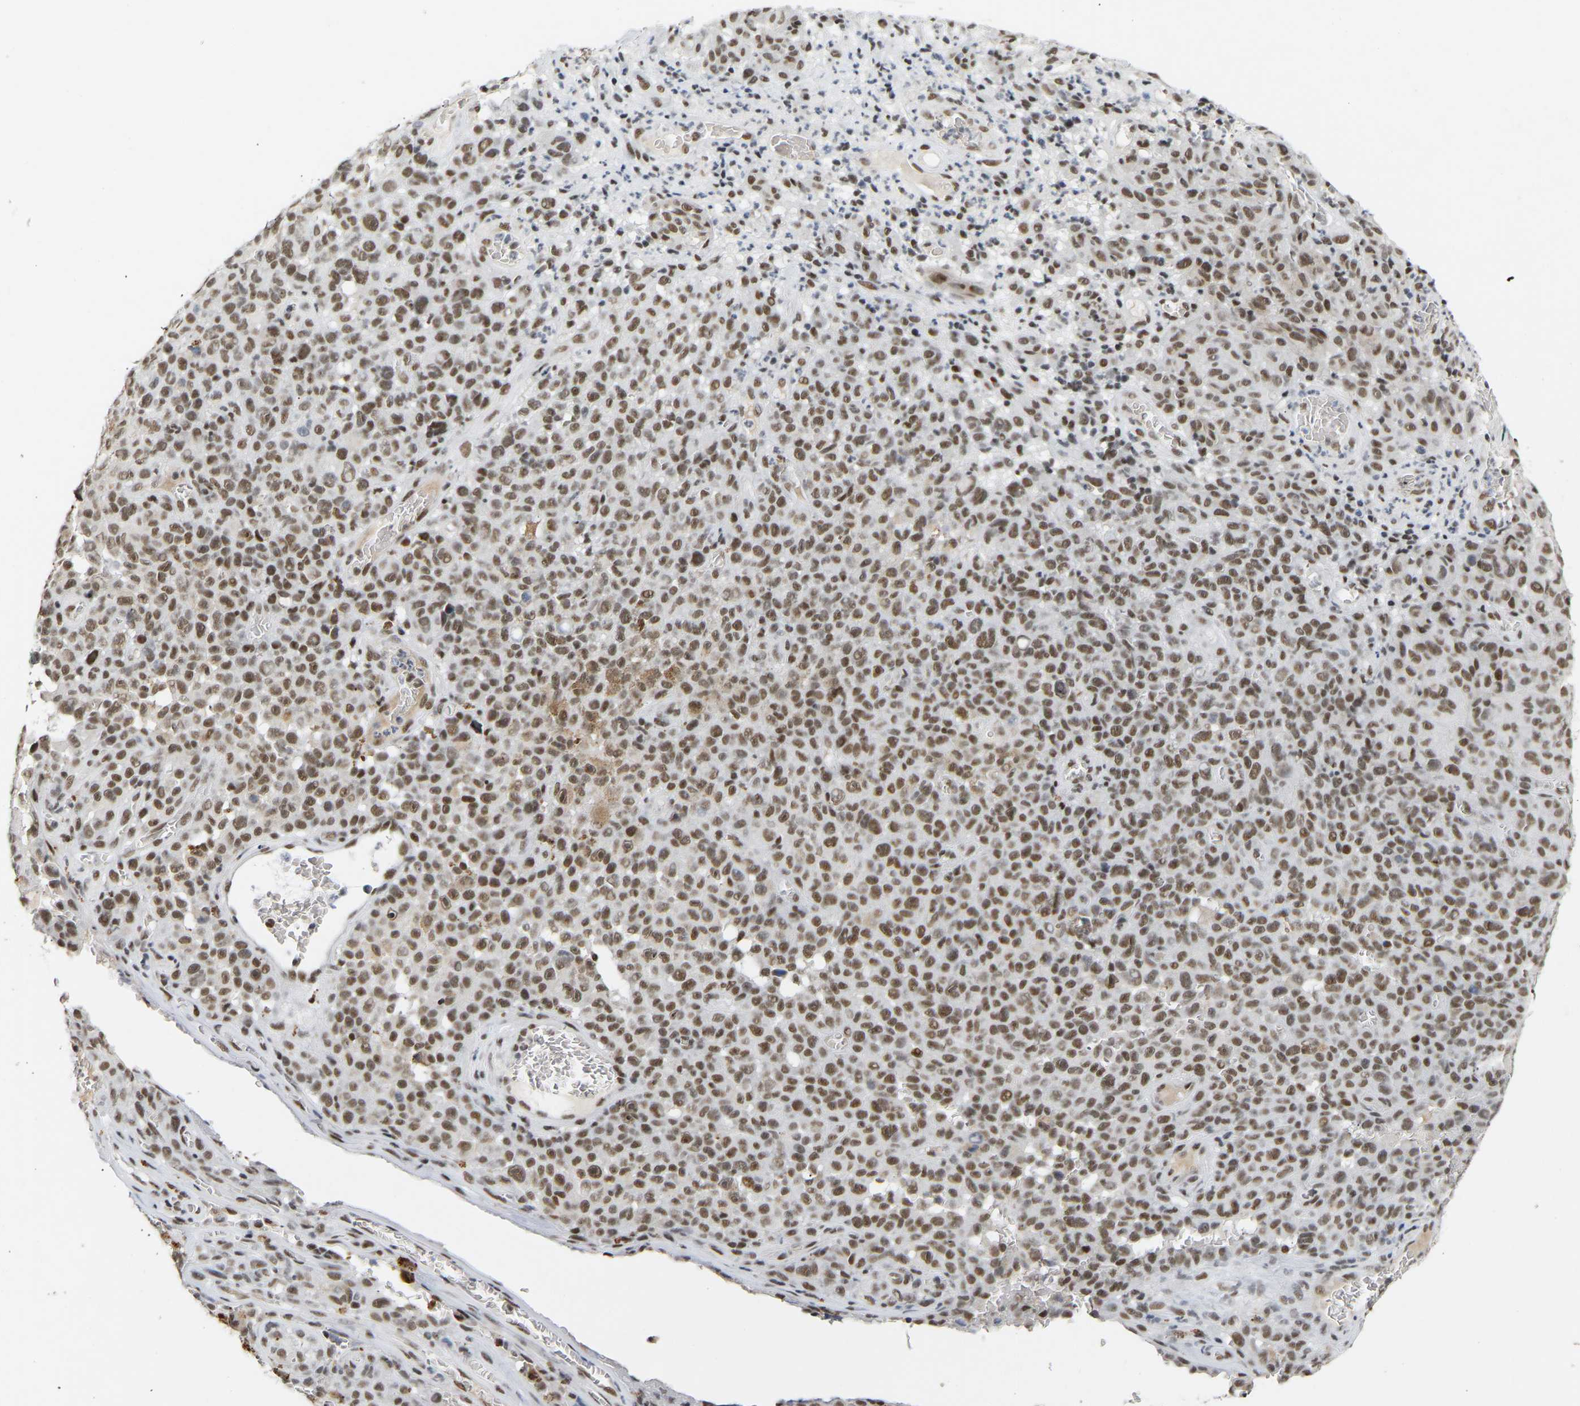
{"staining": {"intensity": "moderate", "quantity": ">75%", "location": "nuclear"}, "tissue": "melanoma", "cell_type": "Tumor cells", "image_type": "cancer", "snomed": [{"axis": "morphology", "description": "Malignant melanoma, NOS"}, {"axis": "topography", "description": "Skin"}], "caption": "Human melanoma stained with a brown dye reveals moderate nuclear positive positivity in about >75% of tumor cells.", "gene": "NELFB", "patient": {"sex": "female", "age": 82}}